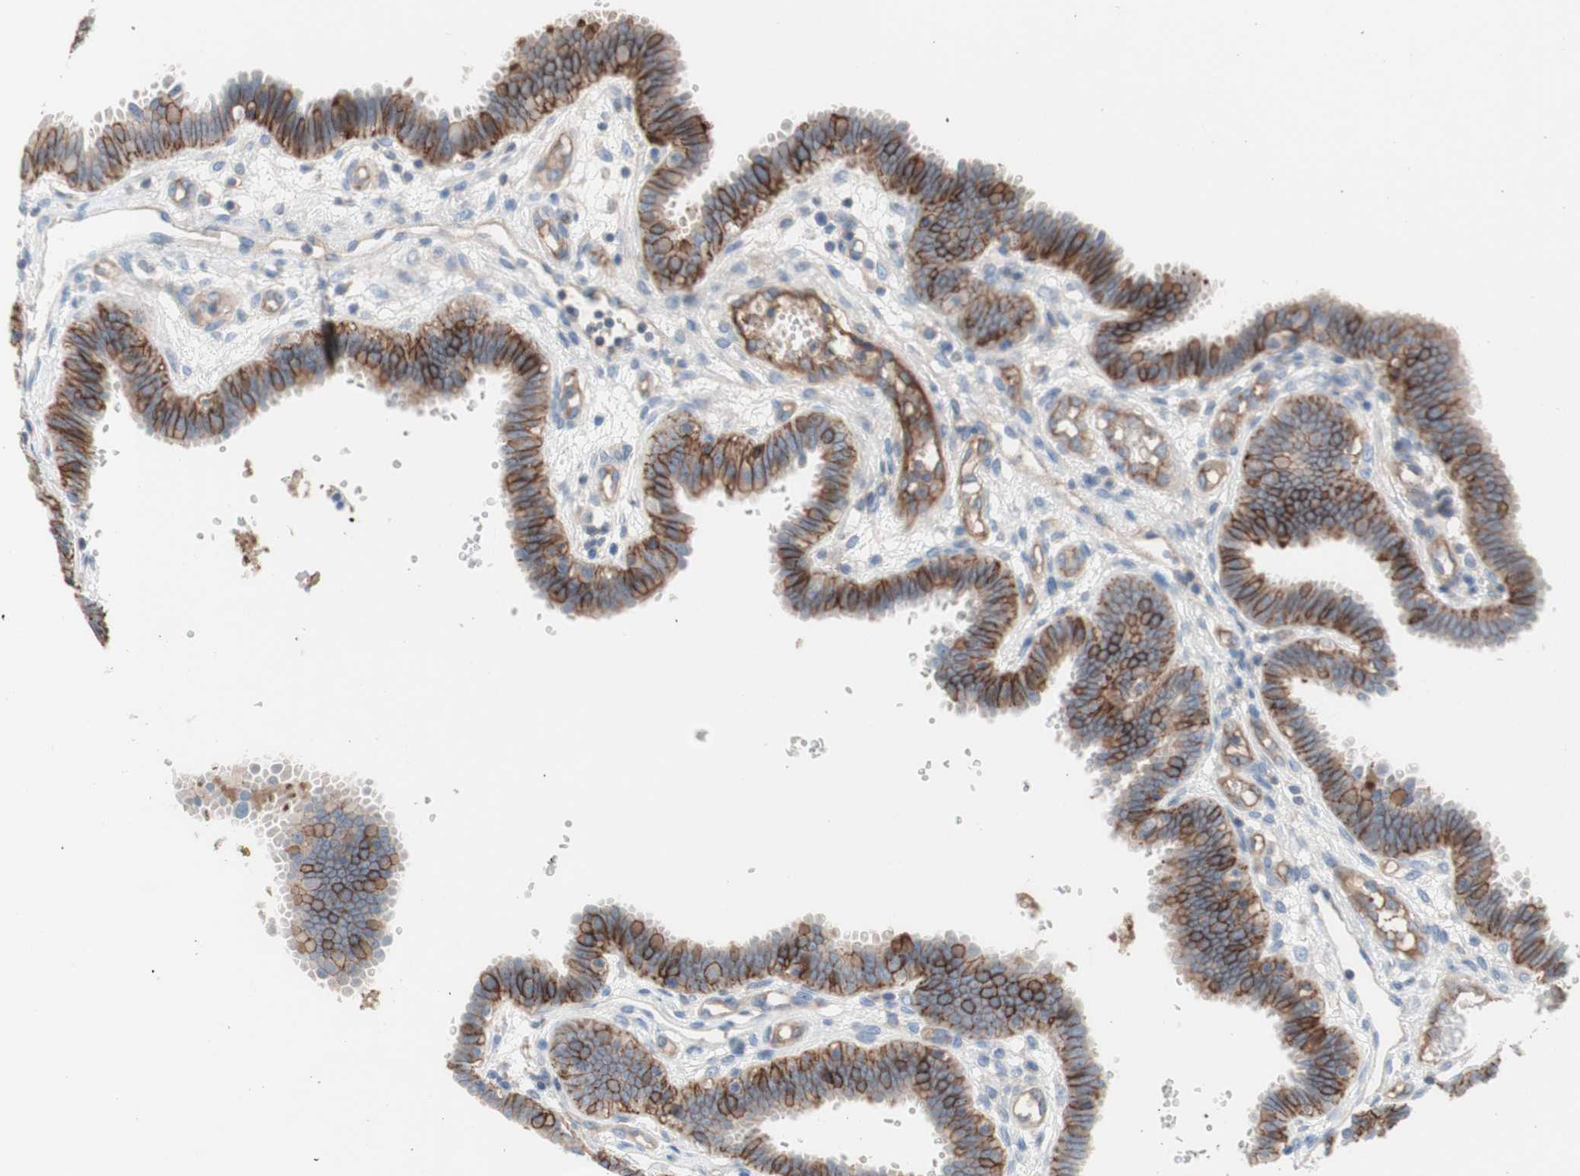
{"staining": {"intensity": "moderate", "quantity": ">75%", "location": "cytoplasmic/membranous"}, "tissue": "fallopian tube", "cell_type": "Glandular cells", "image_type": "normal", "snomed": [{"axis": "morphology", "description": "Normal tissue, NOS"}, {"axis": "topography", "description": "Fallopian tube"}], "caption": "Immunohistochemistry photomicrograph of normal fallopian tube: fallopian tube stained using immunohistochemistry (IHC) demonstrates medium levels of moderate protein expression localized specifically in the cytoplasmic/membranous of glandular cells, appearing as a cytoplasmic/membranous brown color.", "gene": "CD46", "patient": {"sex": "female", "age": 32}}